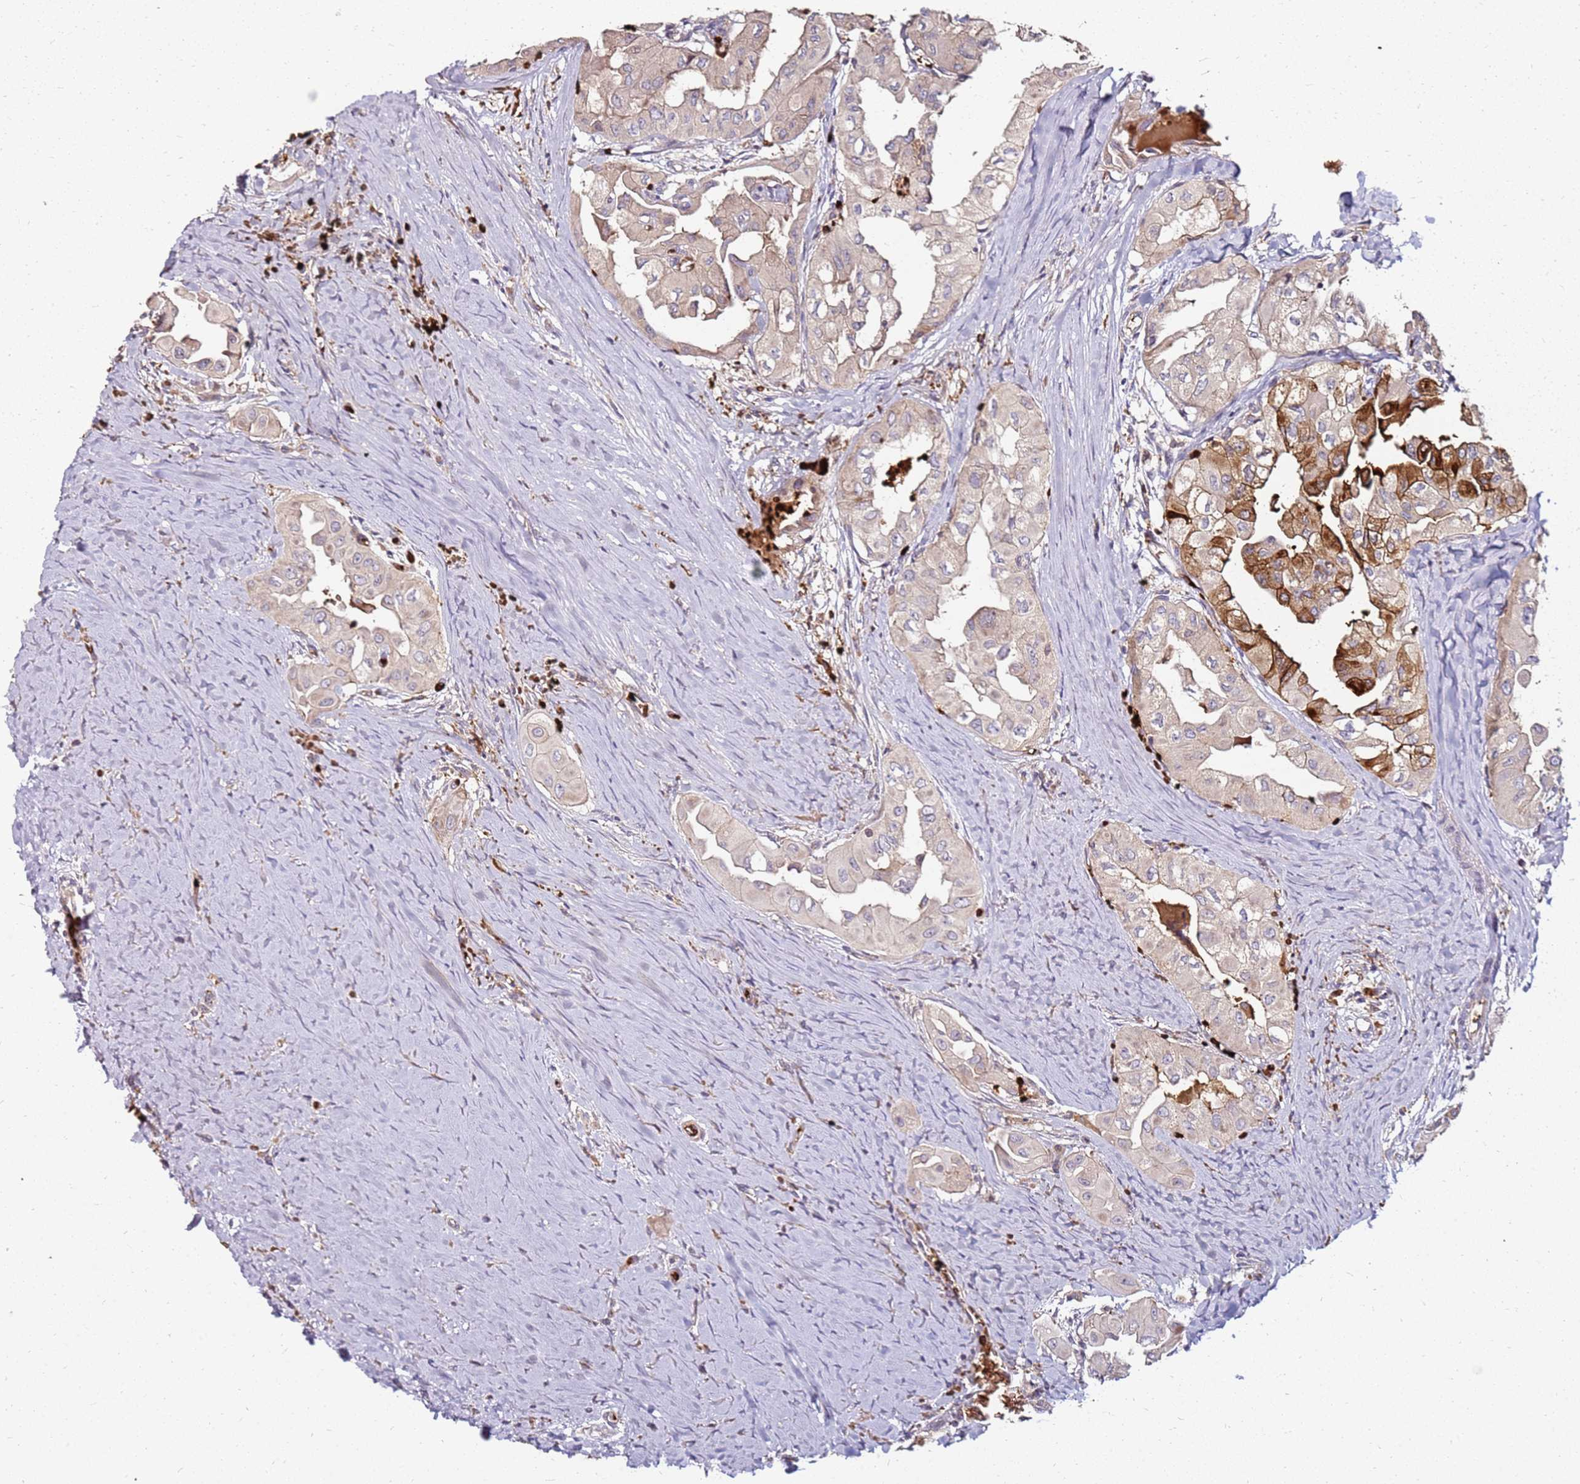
{"staining": {"intensity": "moderate", "quantity": "<25%", "location": "cytoplasmic/membranous"}, "tissue": "thyroid cancer", "cell_type": "Tumor cells", "image_type": "cancer", "snomed": [{"axis": "morphology", "description": "Papillary adenocarcinoma, NOS"}, {"axis": "topography", "description": "Thyroid gland"}], "caption": "An IHC photomicrograph of tumor tissue is shown. Protein staining in brown highlights moderate cytoplasmic/membranous positivity in thyroid papillary adenocarcinoma within tumor cells. Using DAB (brown) and hematoxylin (blue) stains, captured at high magnification using brightfield microscopy.", "gene": "RNF11", "patient": {"sex": "female", "age": 59}}